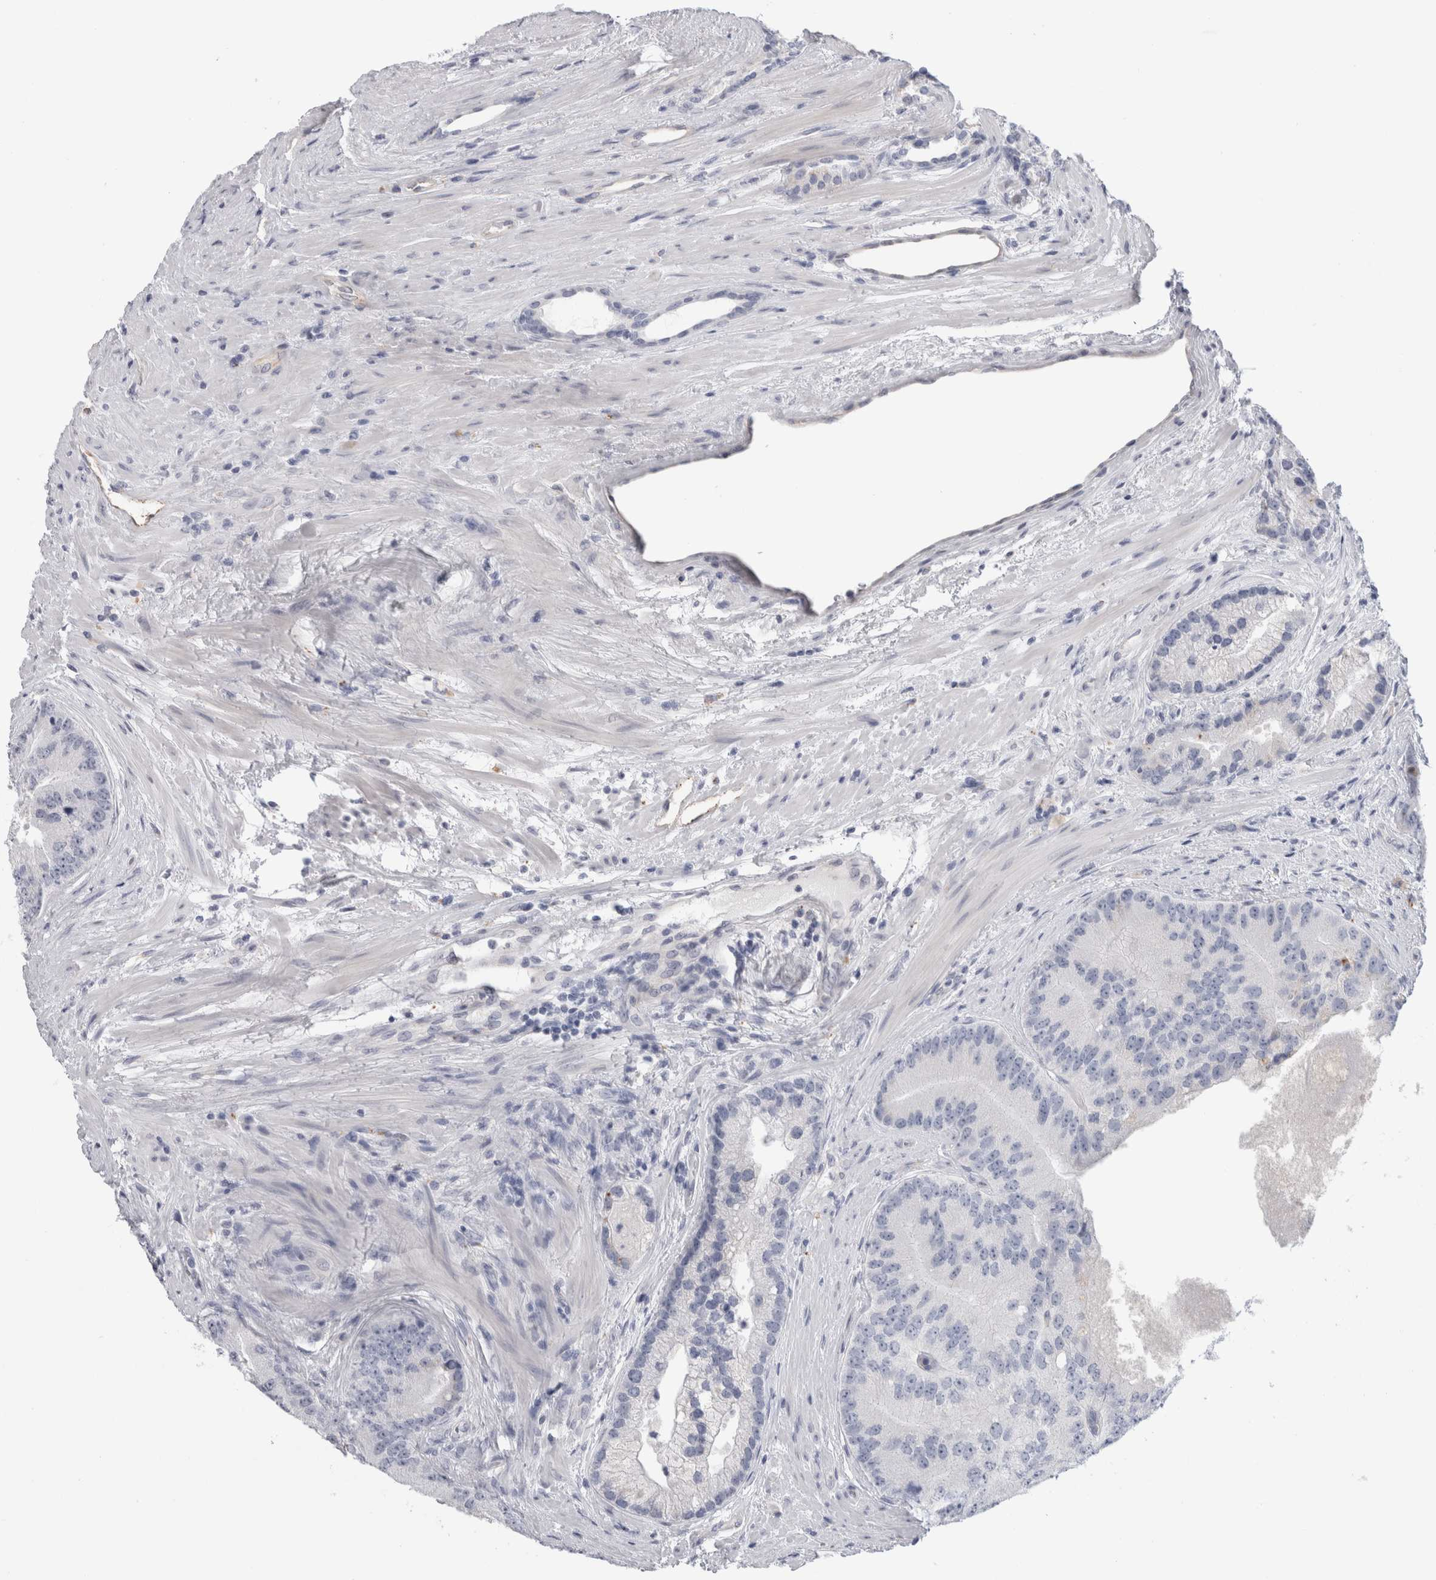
{"staining": {"intensity": "negative", "quantity": "none", "location": "none"}, "tissue": "prostate cancer", "cell_type": "Tumor cells", "image_type": "cancer", "snomed": [{"axis": "morphology", "description": "Adenocarcinoma, High grade"}, {"axis": "topography", "description": "Prostate"}], "caption": "An immunohistochemistry (IHC) photomicrograph of high-grade adenocarcinoma (prostate) is shown. There is no staining in tumor cells of high-grade adenocarcinoma (prostate).", "gene": "ANKMY1", "patient": {"sex": "male", "age": 70}}